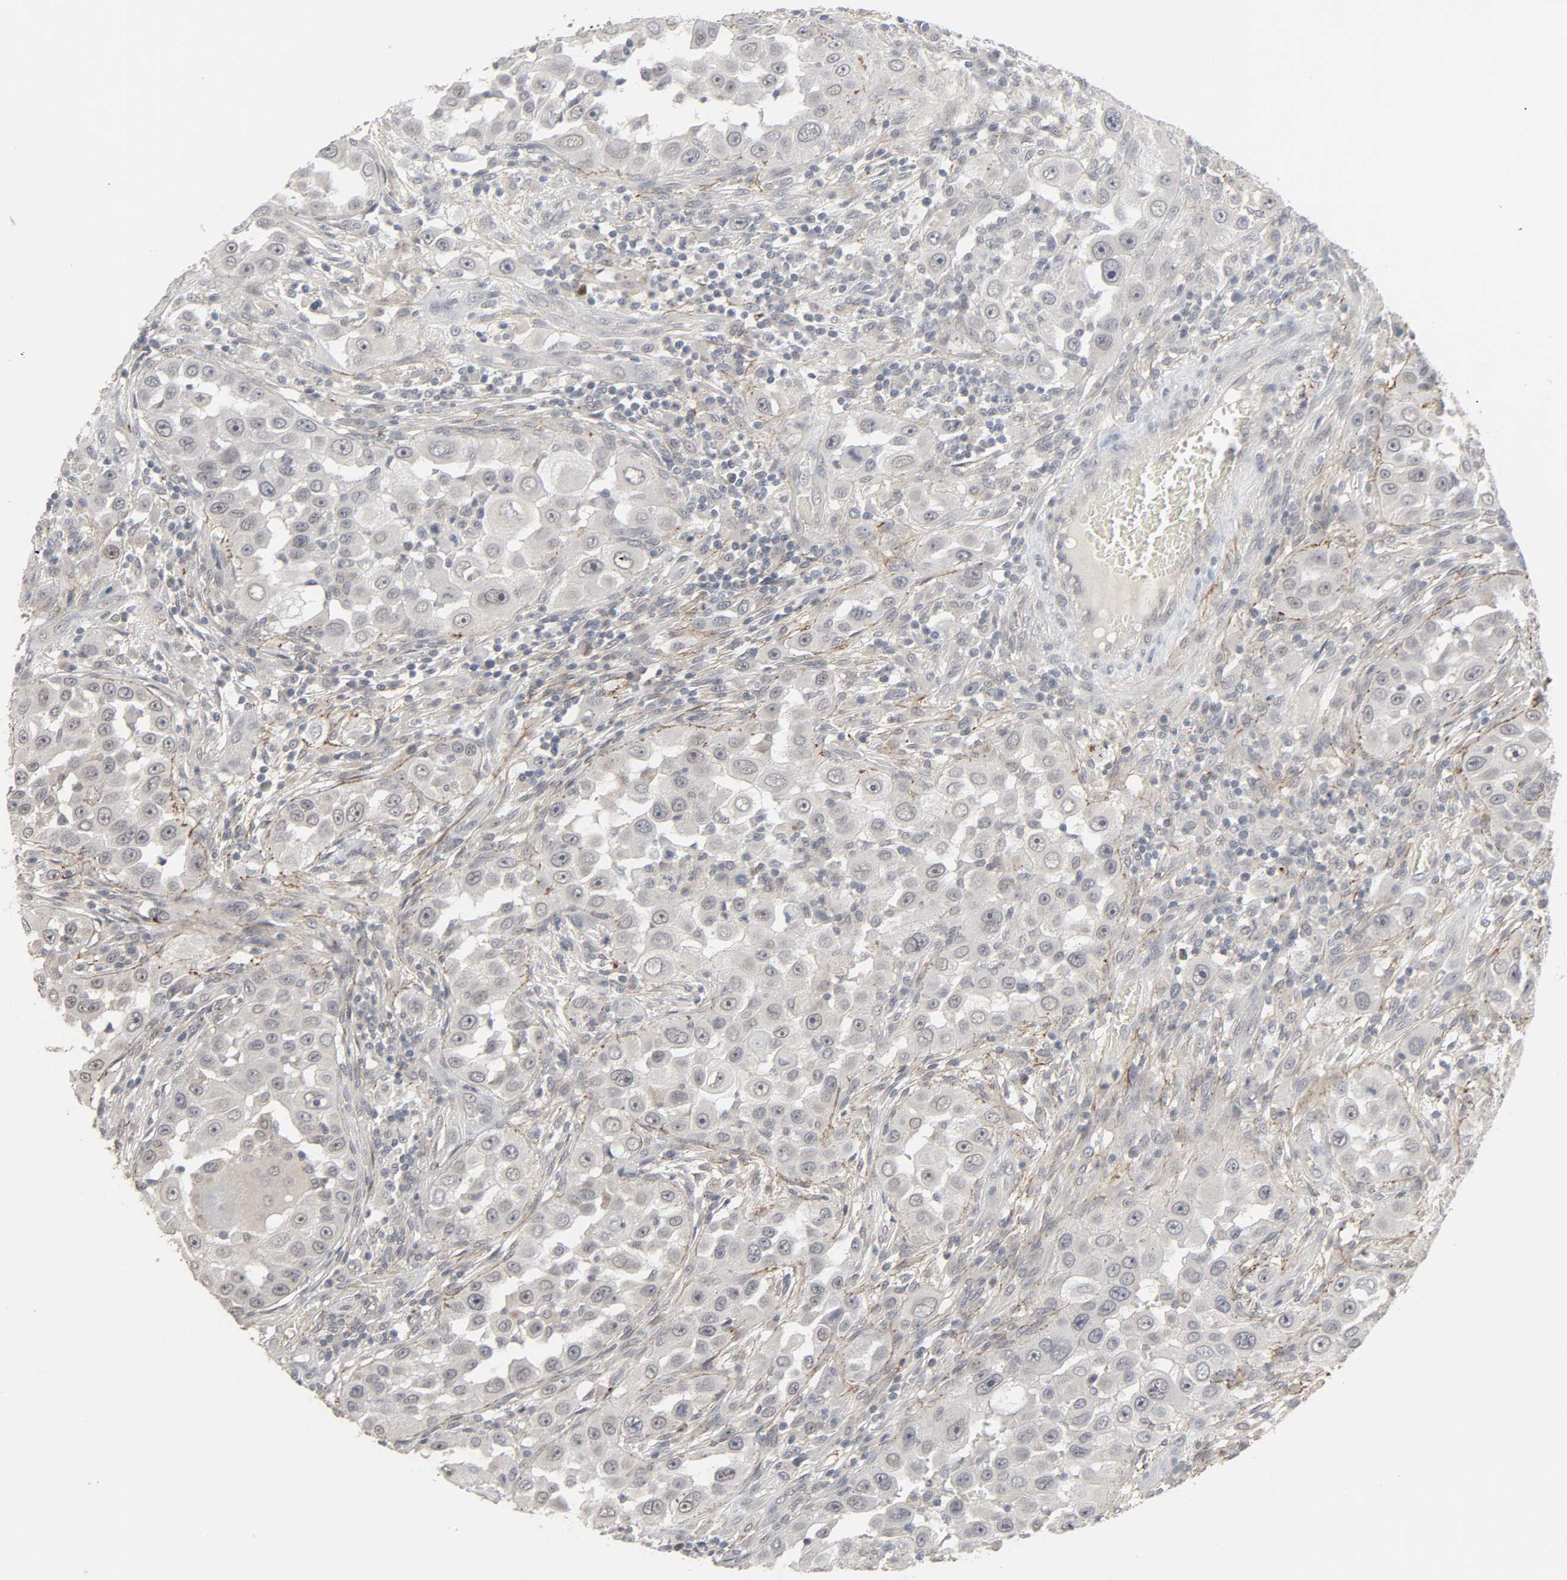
{"staining": {"intensity": "negative", "quantity": "none", "location": "none"}, "tissue": "head and neck cancer", "cell_type": "Tumor cells", "image_type": "cancer", "snomed": [{"axis": "morphology", "description": "Carcinoma, NOS"}, {"axis": "topography", "description": "Head-Neck"}], "caption": "Head and neck cancer (carcinoma) was stained to show a protein in brown. There is no significant positivity in tumor cells.", "gene": "ZNF222", "patient": {"sex": "male", "age": 87}}